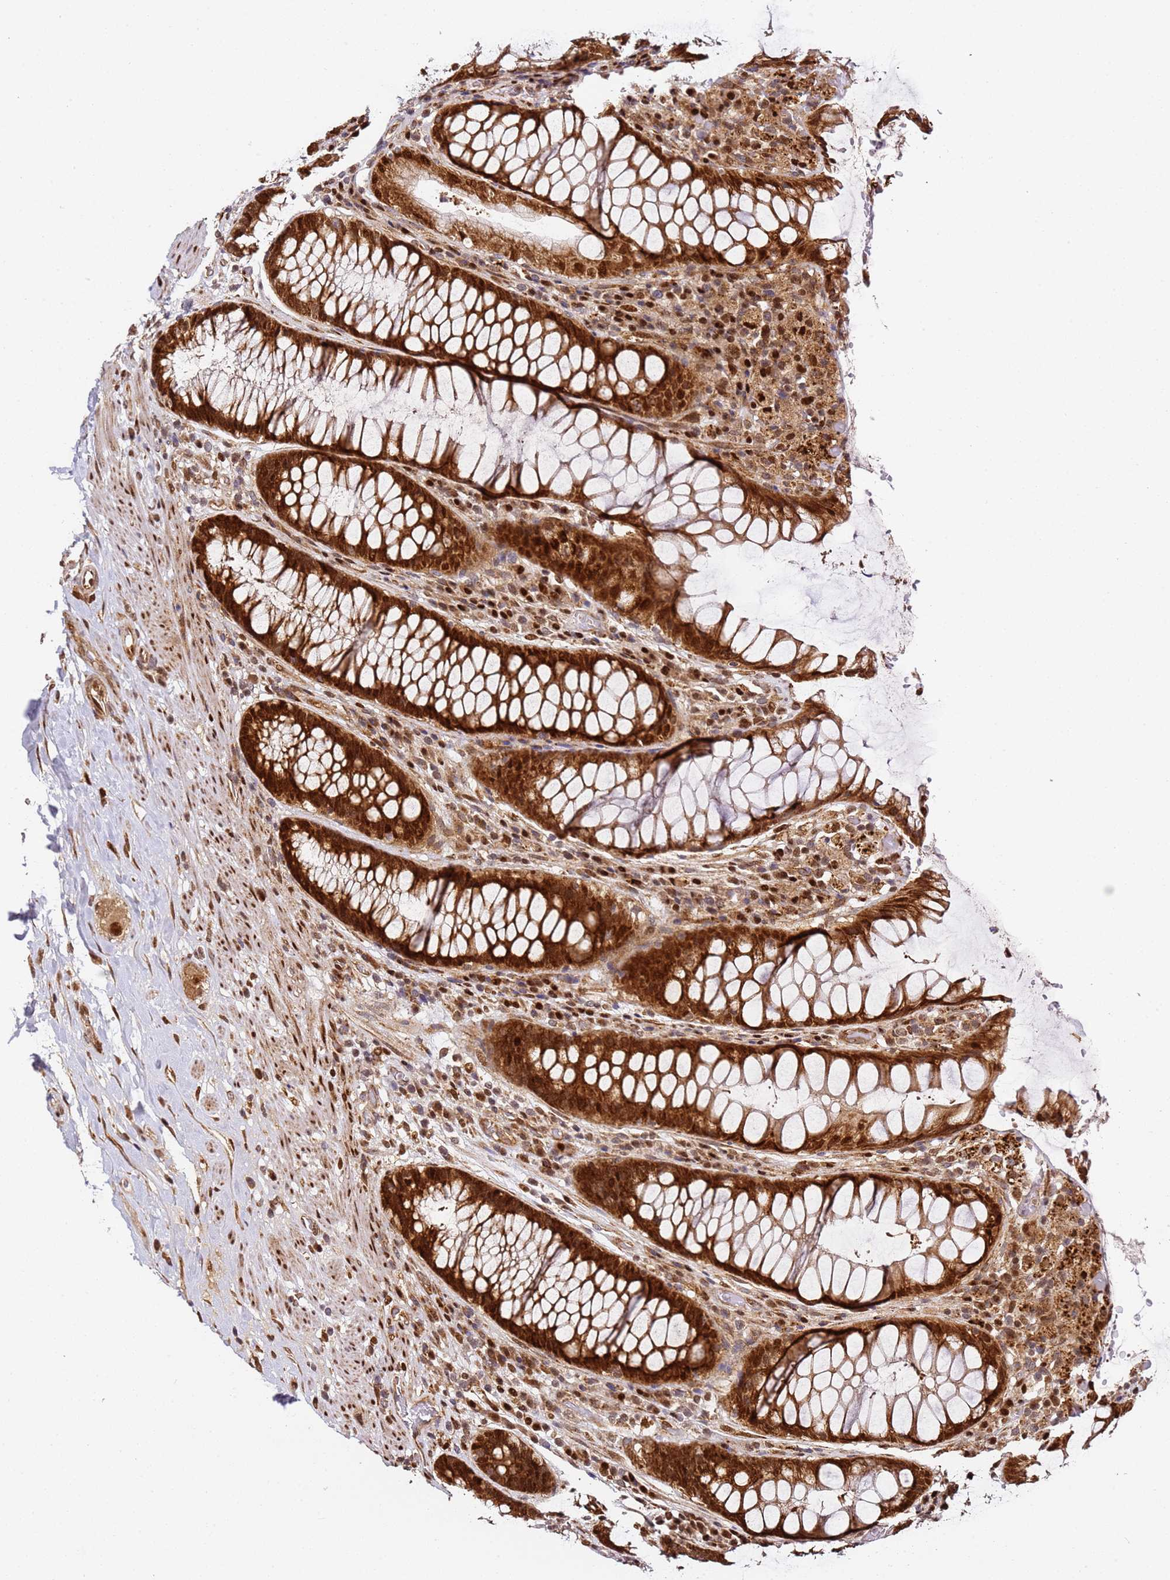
{"staining": {"intensity": "strong", "quantity": ">75%", "location": "cytoplasmic/membranous,nuclear"}, "tissue": "rectum", "cell_type": "Glandular cells", "image_type": "normal", "snomed": [{"axis": "morphology", "description": "Normal tissue, NOS"}, {"axis": "topography", "description": "Rectum"}], "caption": "DAB (3,3'-diaminobenzidine) immunohistochemical staining of unremarkable human rectum reveals strong cytoplasmic/membranous,nuclear protein positivity in about >75% of glandular cells.", "gene": "SMOX", "patient": {"sex": "male", "age": 64}}